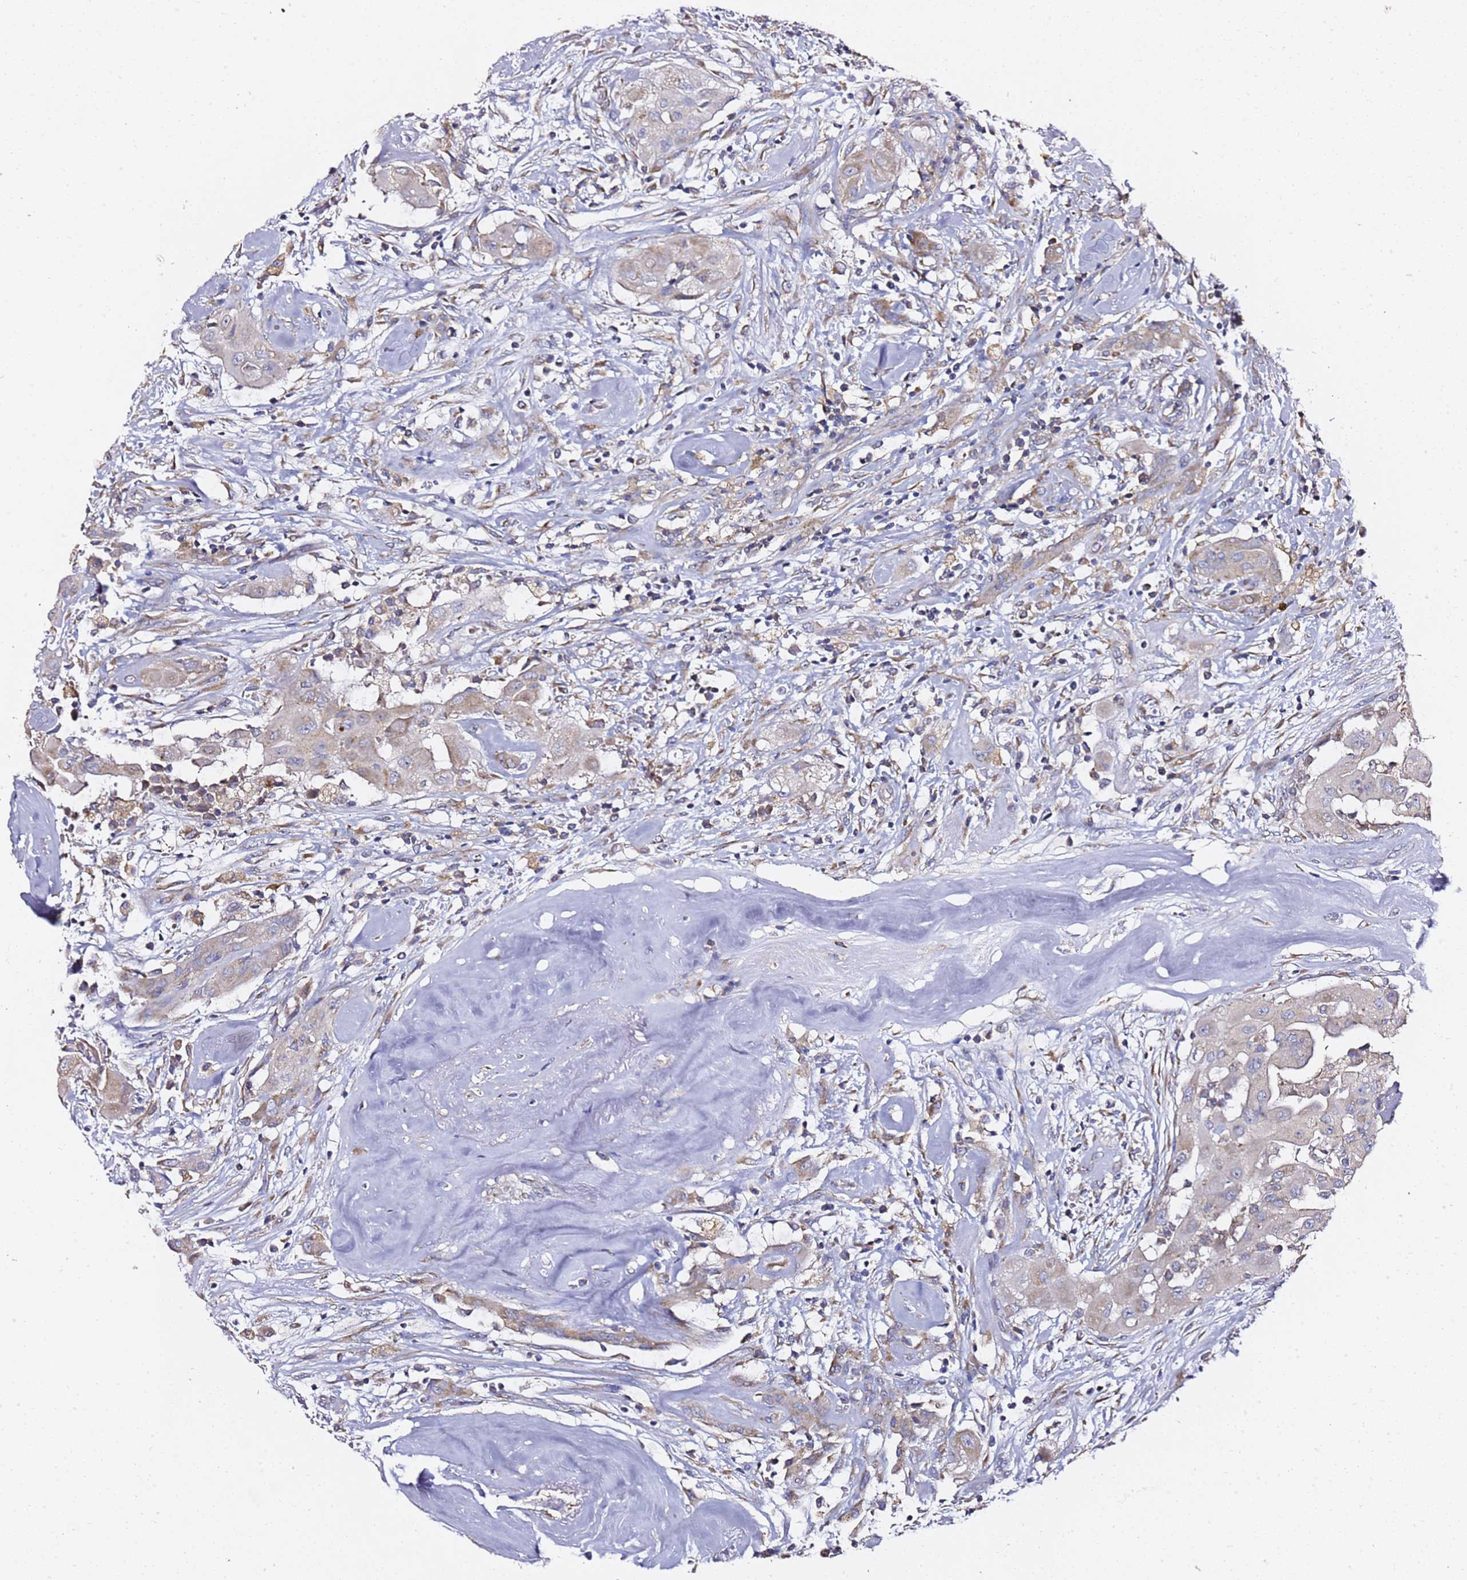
{"staining": {"intensity": "weak", "quantity": "25%-75%", "location": "cytoplasmic/membranous"}, "tissue": "thyroid cancer", "cell_type": "Tumor cells", "image_type": "cancer", "snomed": [{"axis": "morphology", "description": "Papillary adenocarcinoma, NOS"}, {"axis": "topography", "description": "Thyroid gland"}], "caption": "The photomicrograph displays a brown stain indicating the presence of a protein in the cytoplasmic/membranous of tumor cells in thyroid cancer (papillary adenocarcinoma).", "gene": "C19orf12", "patient": {"sex": "female", "age": 59}}